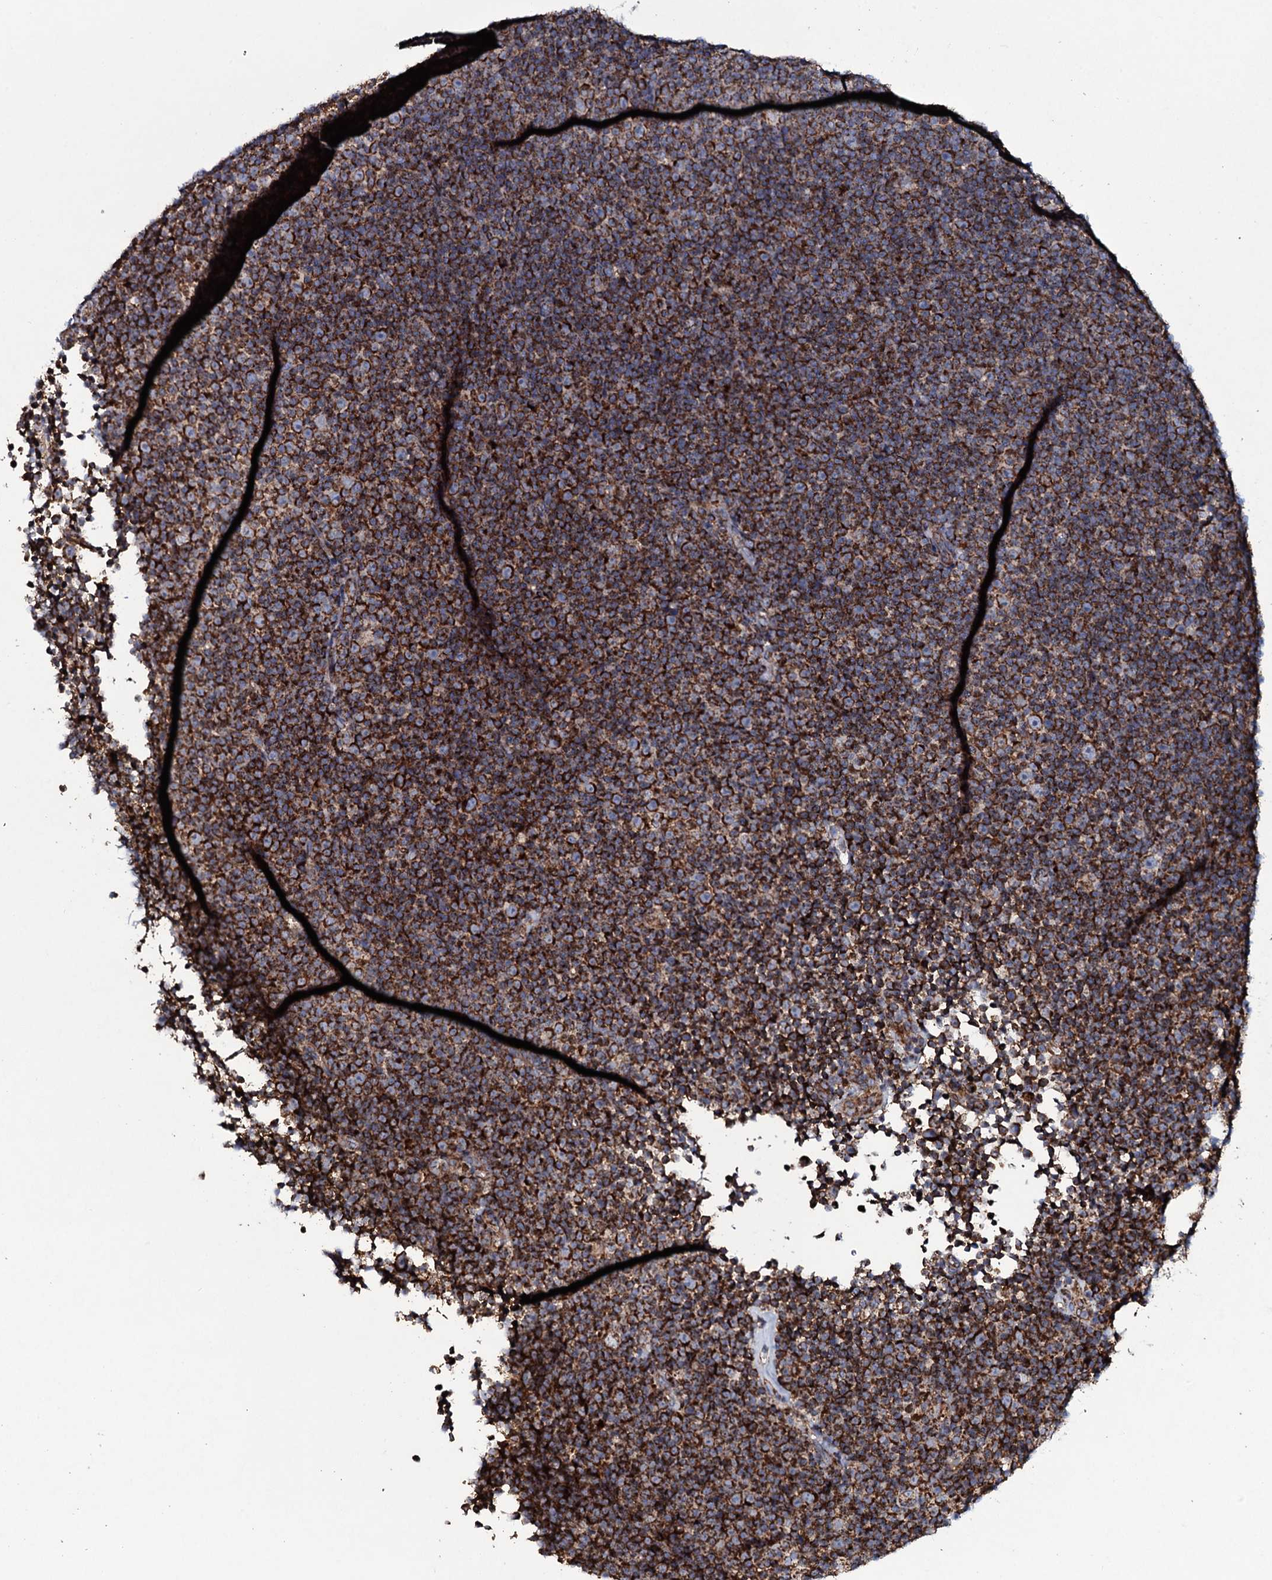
{"staining": {"intensity": "strong", "quantity": ">75%", "location": "cytoplasmic/membranous"}, "tissue": "lymphoma", "cell_type": "Tumor cells", "image_type": "cancer", "snomed": [{"axis": "morphology", "description": "Malignant lymphoma, non-Hodgkin's type, Low grade"}, {"axis": "topography", "description": "Lymph node"}], "caption": "Immunohistochemical staining of human malignant lymphoma, non-Hodgkin's type (low-grade) reveals strong cytoplasmic/membranous protein staining in approximately >75% of tumor cells.", "gene": "EVC2", "patient": {"sex": "female", "age": 67}}